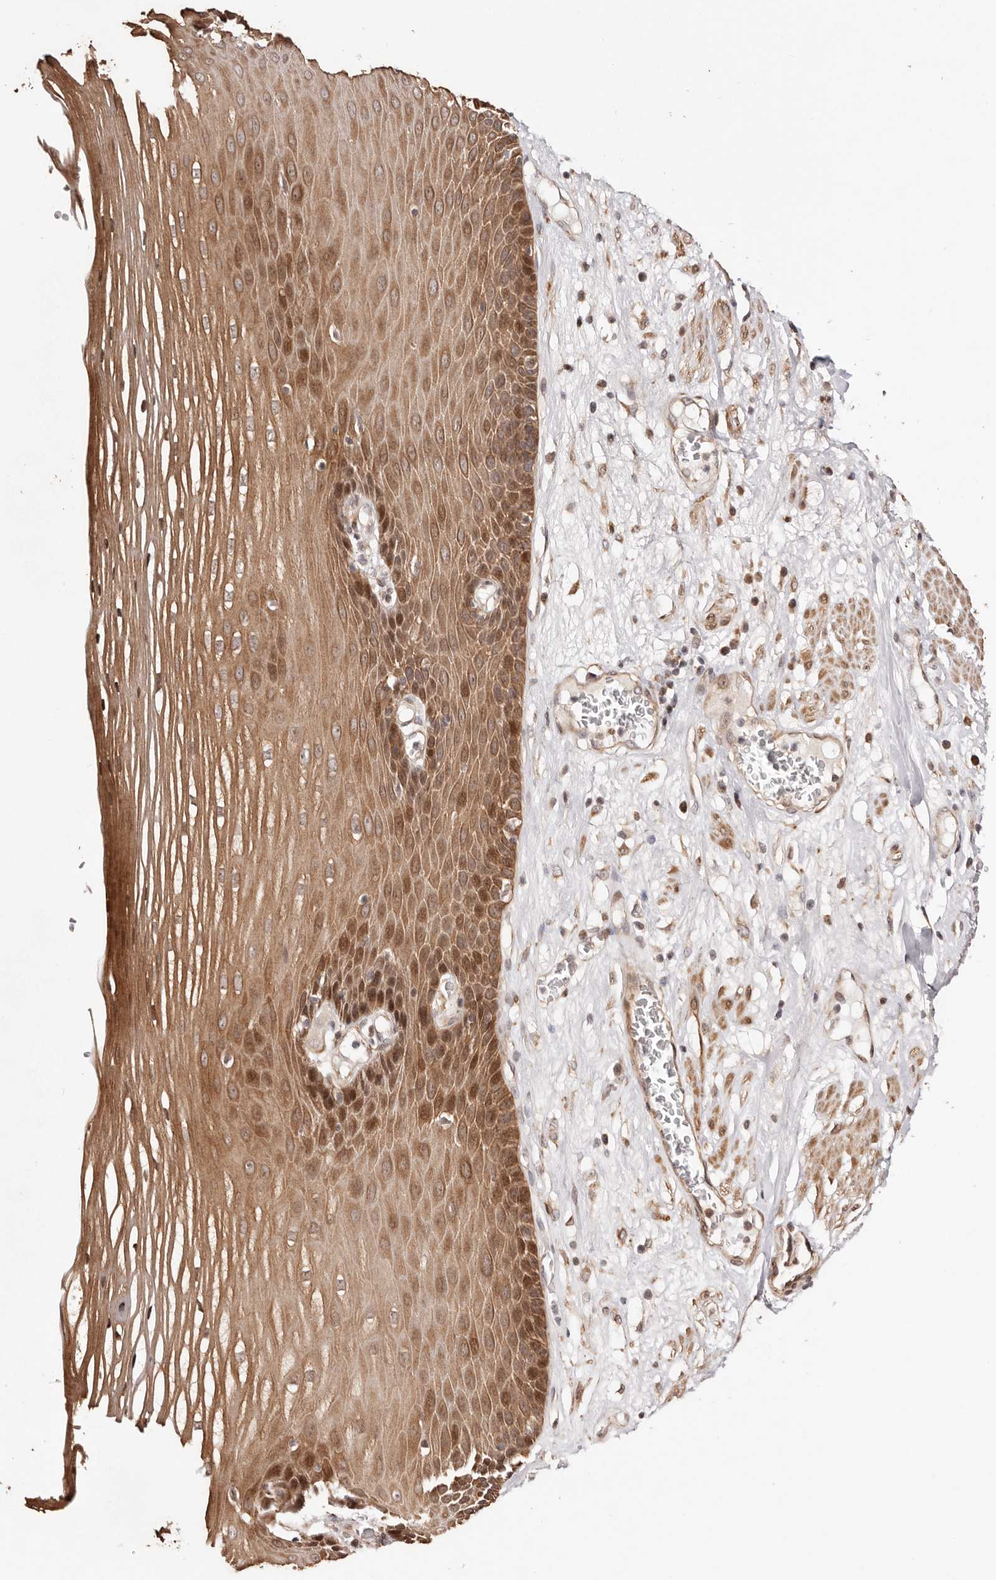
{"staining": {"intensity": "moderate", "quantity": ">75%", "location": "cytoplasmic/membranous,nuclear"}, "tissue": "esophagus", "cell_type": "Squamous epithelial cells", "image_type": "normal", "snomed": [{"axis": "morphology", "description": "Normal tissue, NOS"}, {"axis": "topography", "description": "Esophagus"}], "caption": "Immunohistochemical staining of benign human esophagus displays >75% levels of moderate cytoplasmic/membranous,nuclear protein expression in about >75% of squamous epithelial cells.", "gene": "HIVEP3", "patient": {"sex": "male", "age": 62}}